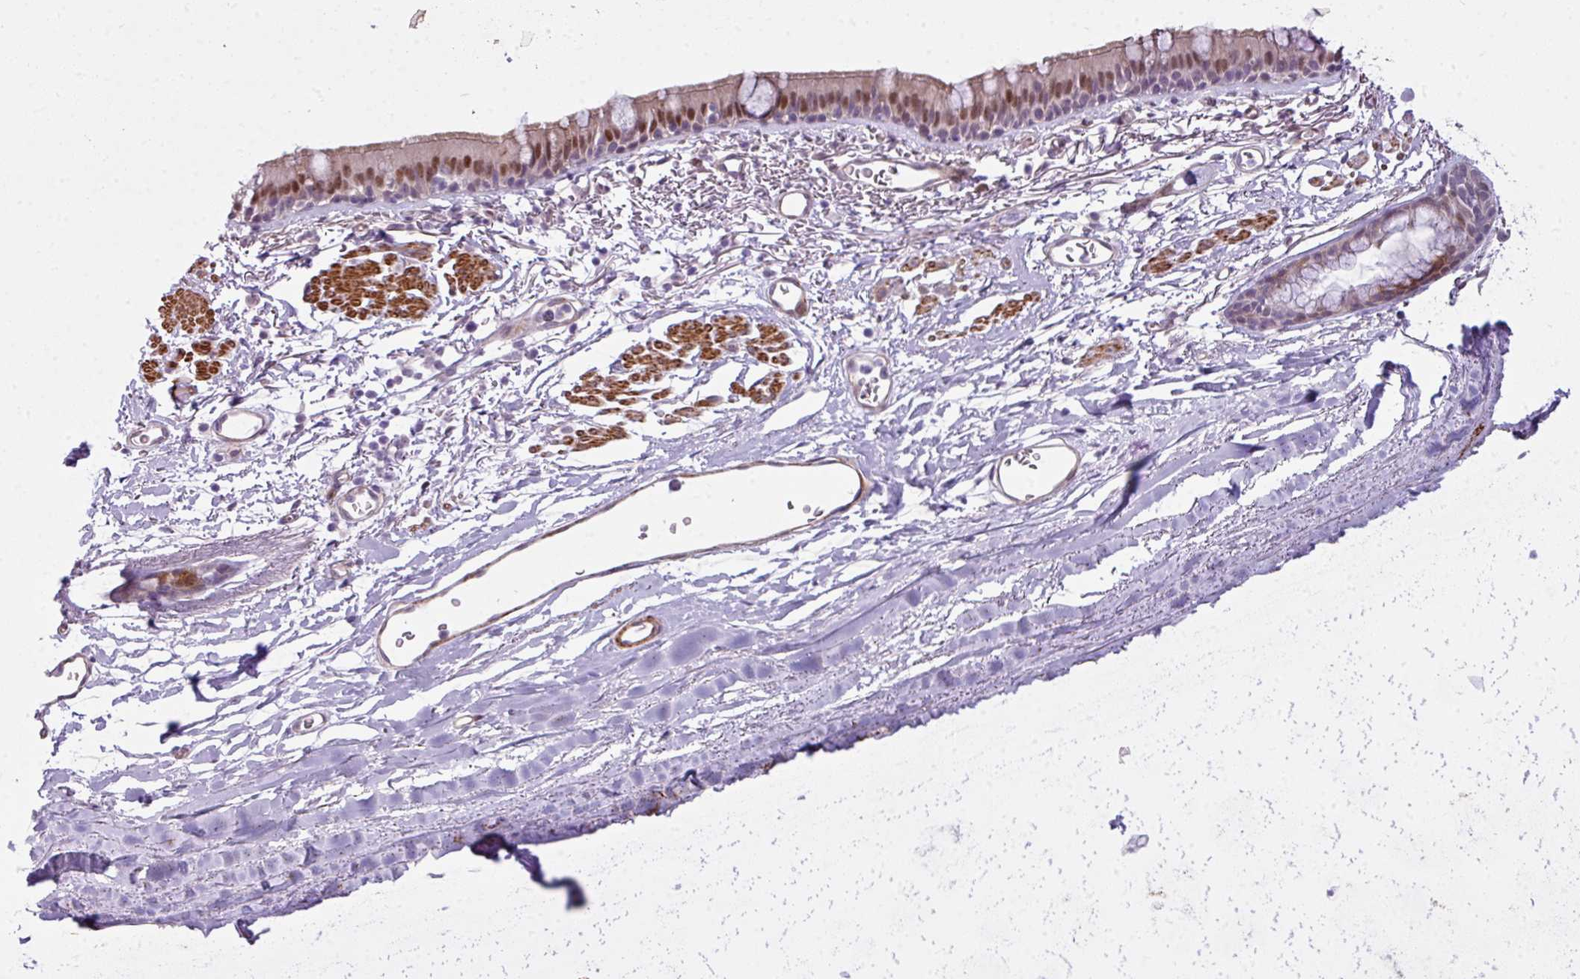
{"staining": {"intensity": "moderate", "quantity": "25%-75%", "location": "nuclear"}, "tissue": "bronchus", "cell_type": "Respiratory epithelial cells", "image_type": "normal", "snomed": [{"axis": "morphology", "description": "Normal tissue, NOS"}, {"axis": "topography", "description": "Bronchus"}], "caption": "Respiratory epithelial cells exhibit medium levels of moderate nuclear positivity in approximately 25%-75% of cells in normal bronchus.", "gene": "ZNF688", "patient": {"sex": "male", "age": 67}}